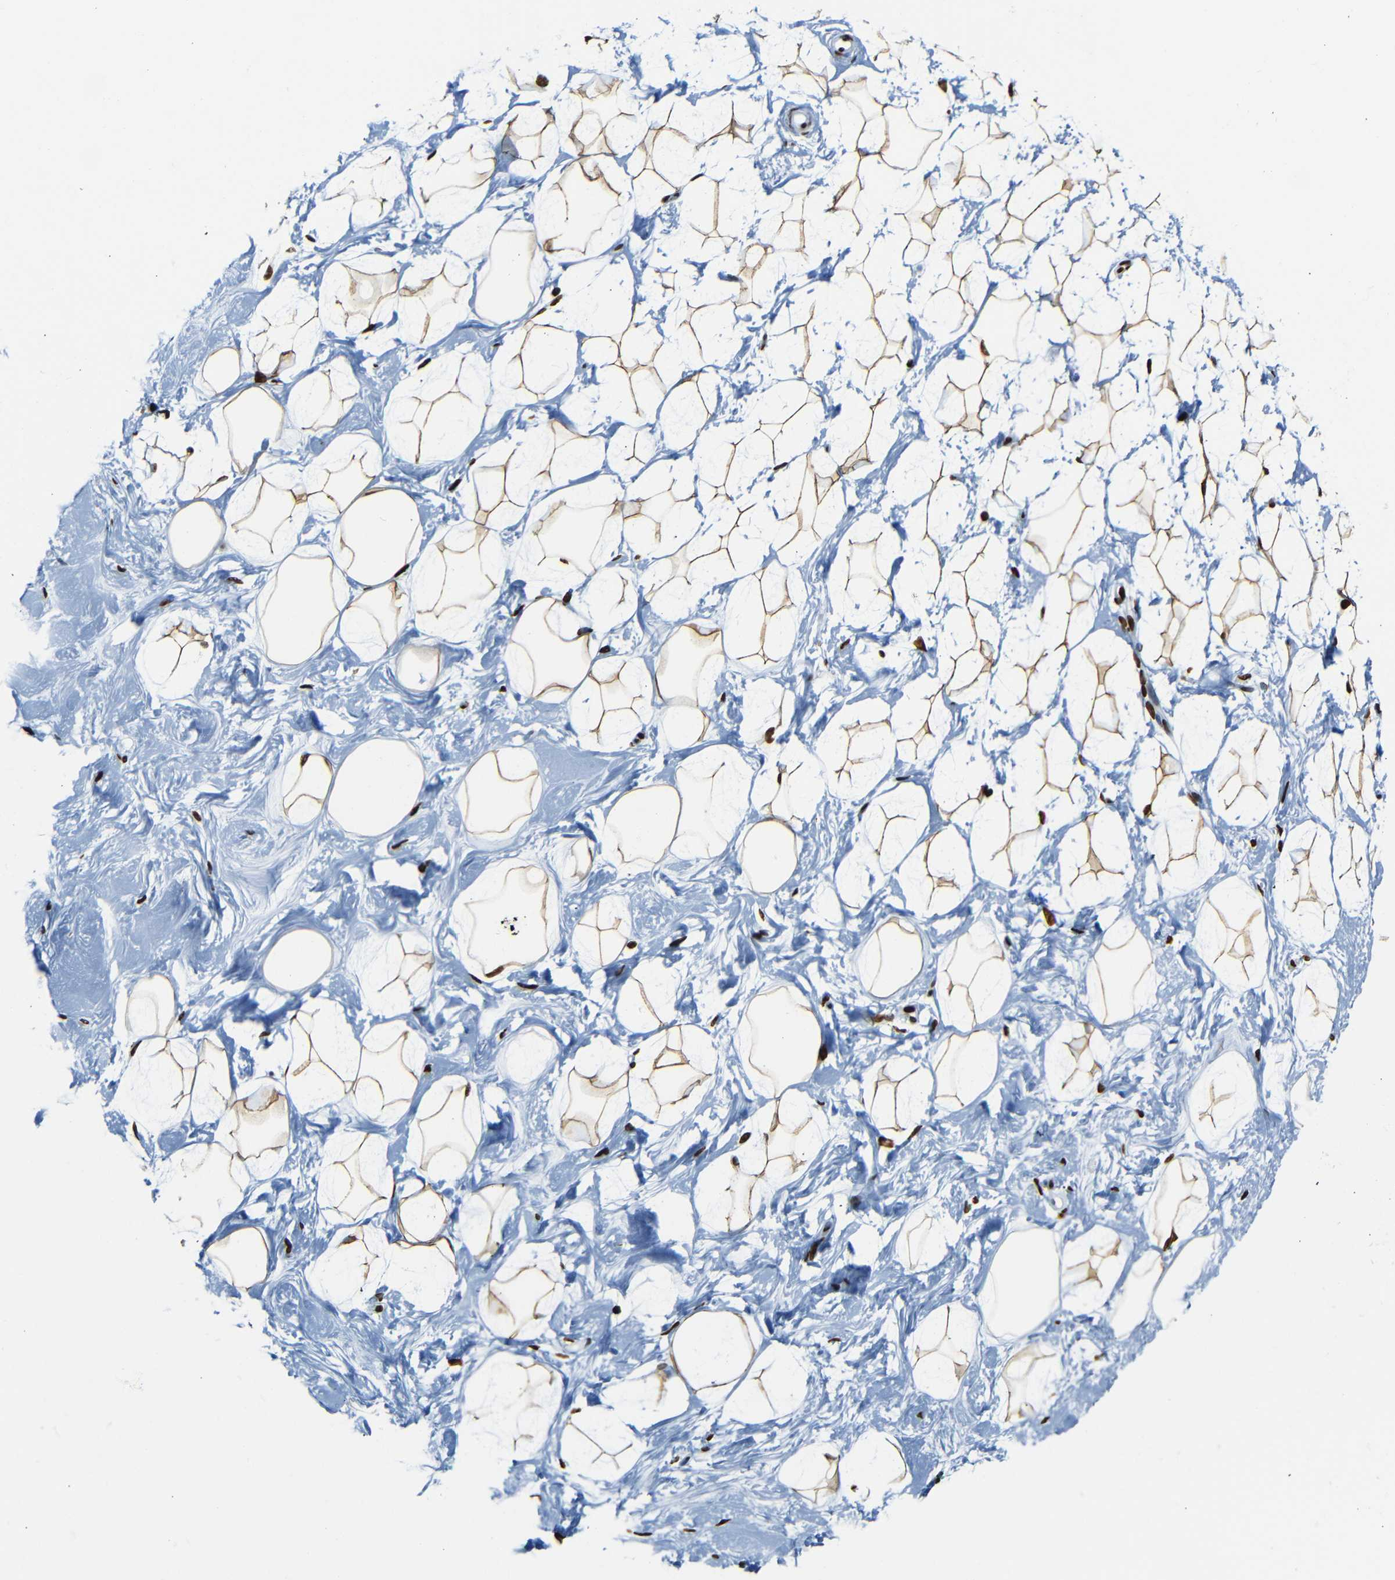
{"staining": {"intensity": "strong", "quantity": ">75%", "location": "cytoplasmic/membranous,nuclear"}, "tissue": "breast", "cell_type": "Adipocytes", "image_type": "normal", "snomed": [{"axis": "morphology", "description": "Normal tissue, NOS"}, {"axis": "topography", "description": "Breast"}], "caption": "A high-resolution image shows immunohistochemistry staining of benign breast, which demonstrates strong cytoplasmic/membranous,nuclear expression in about >75% of adipocytes. The staining was performed using DAB to visualize the protein expression in brown, while the nuclei were stained in blue with hematoxylin (Magnification: 20x).", "gene": "NPIPB15", "patient": {"sex": "female", "age": 23}}